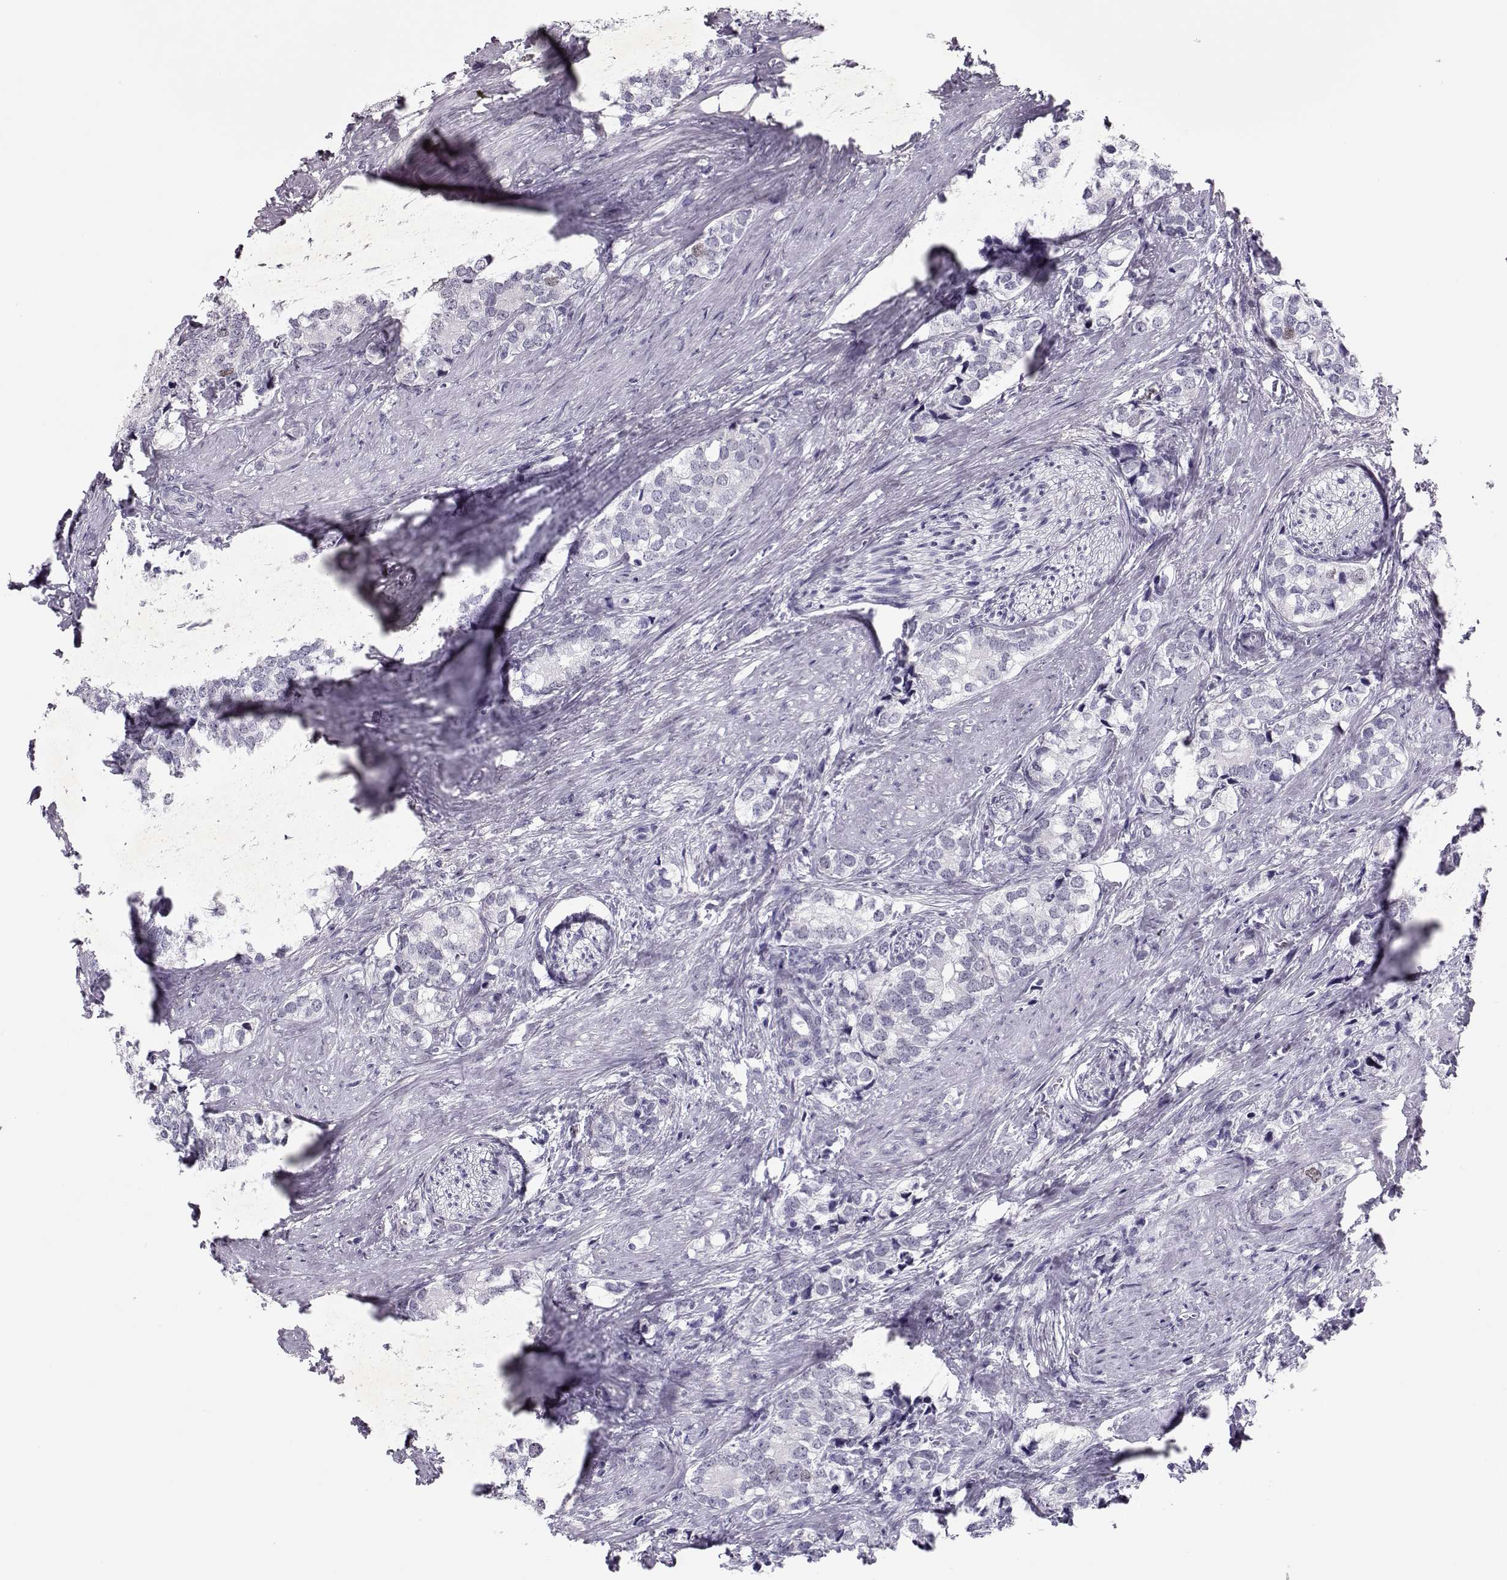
{"staining": {"intensity": "negative", "quantity": "none", "location": "none"}, "tissue": "prostate cancer", "cell_type": "Tumor cells", "image_type": "cancer", "snomed": [{"axis": "morphology", "description": "Adenocarcinoma, NOS"}, {"axis": "topography", "description": "Prostate and seminal vesicle, NOS"}], "caption": "Immunohistochemical staining of prostate cancer (adenocarcinoma) displays no significant expression in tumor cells.", "gene": "SGO1", "patient": {"sex": "male", "age": 63}}